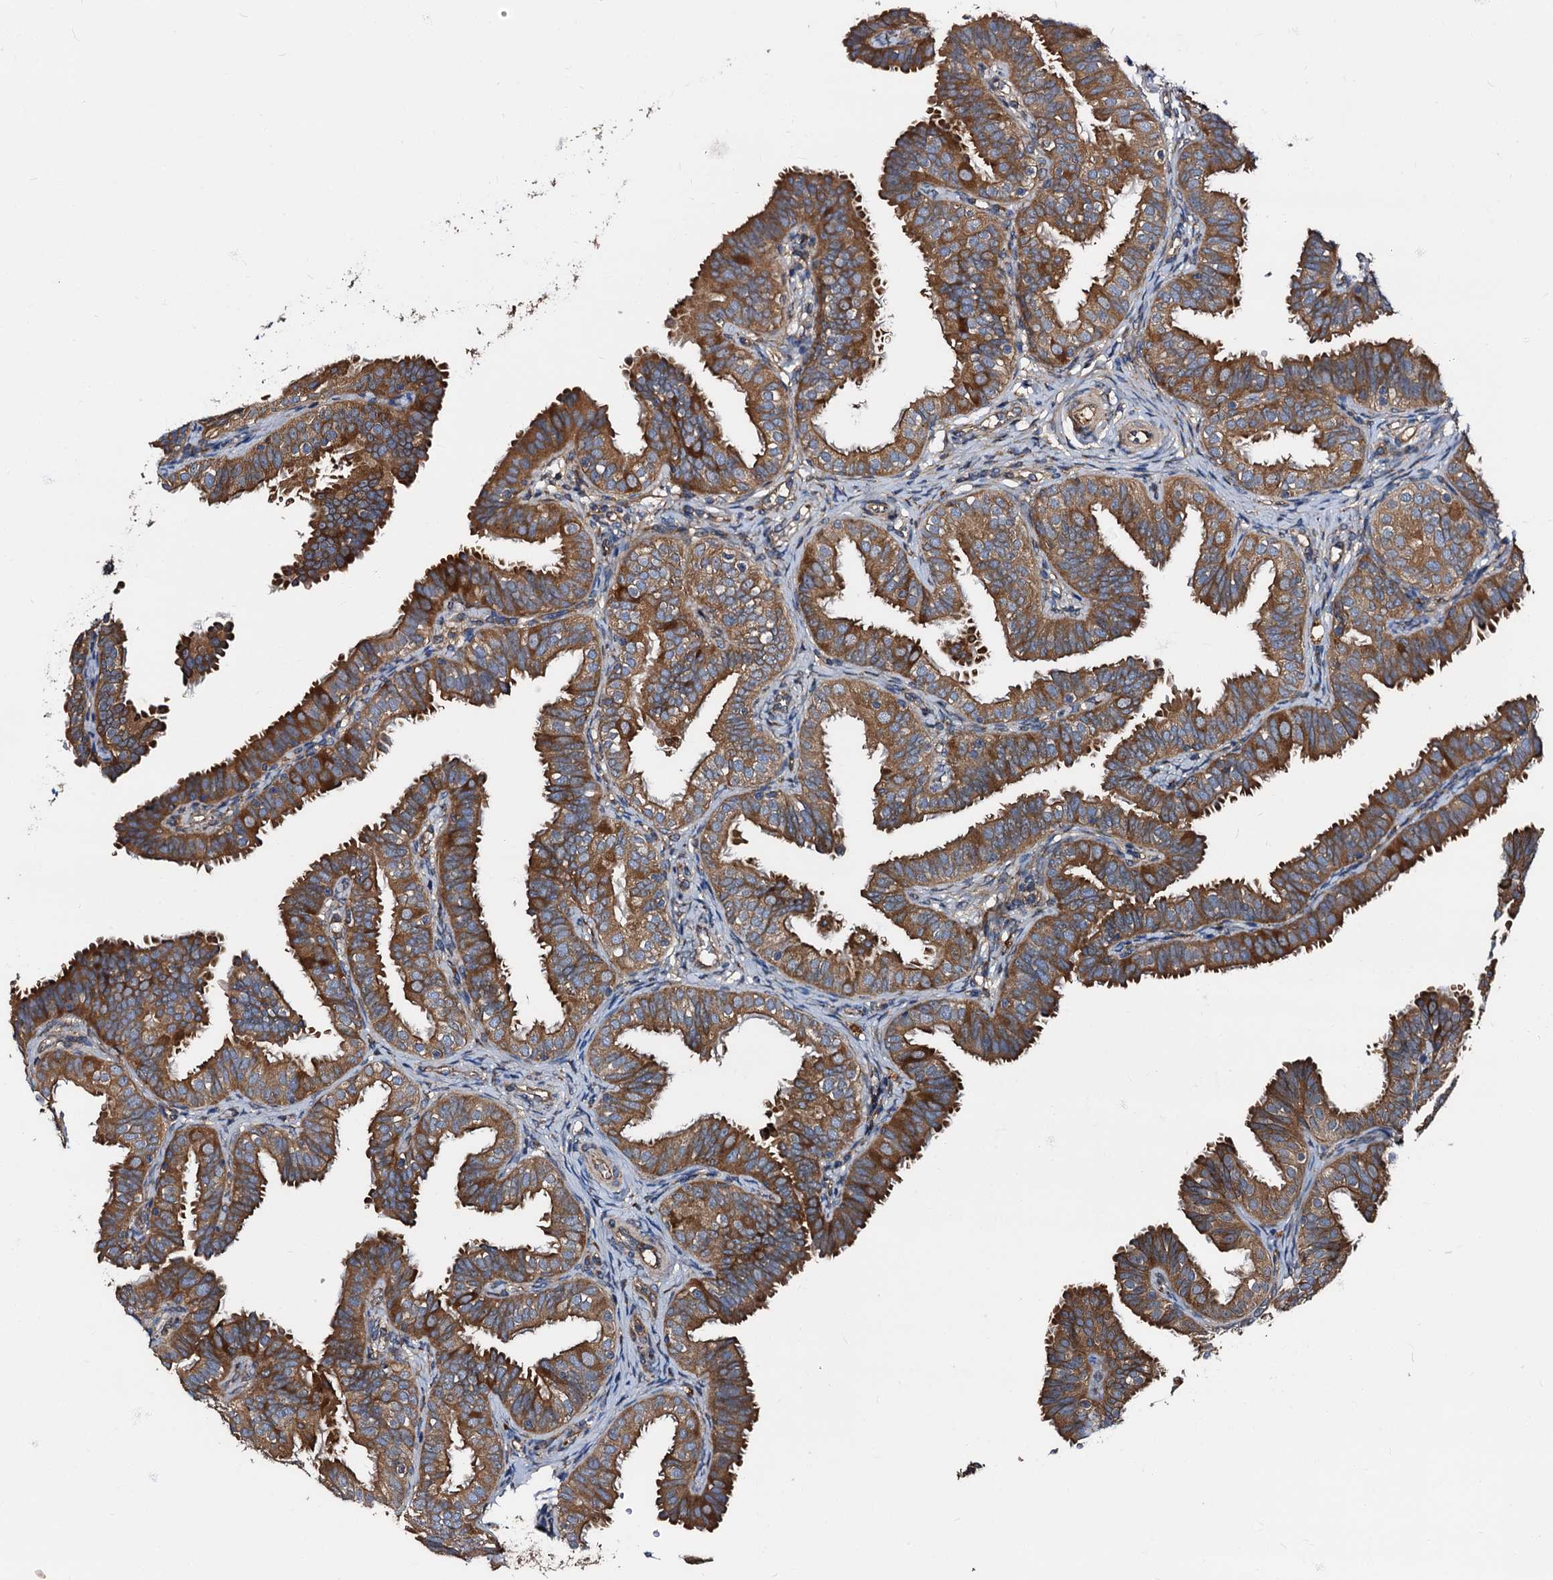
{"staining": {"intensity": "strong", "quantity": ">75%", "location": "cytoplasmic/membranous"}, "tissue": "fallopian tube", "cell_type": "Glandular cells", "image_type": "normal", "snomed": [{"axis": "morphology", "description": "Normal tissue, NOS"}, {"axis": "topography", "description": "Fallopian tube"}], "caption": "The histopathology image demonstrates staining of unremarkable fallopian tube, revealing strong cytoplasmic/membranous protein positivity (brown color) within glandular cells. (Brightfield microscopy of DAB IHC at high magnification).", "gene": "PEX5", "patient": {"sex": "female", "age": 35}}